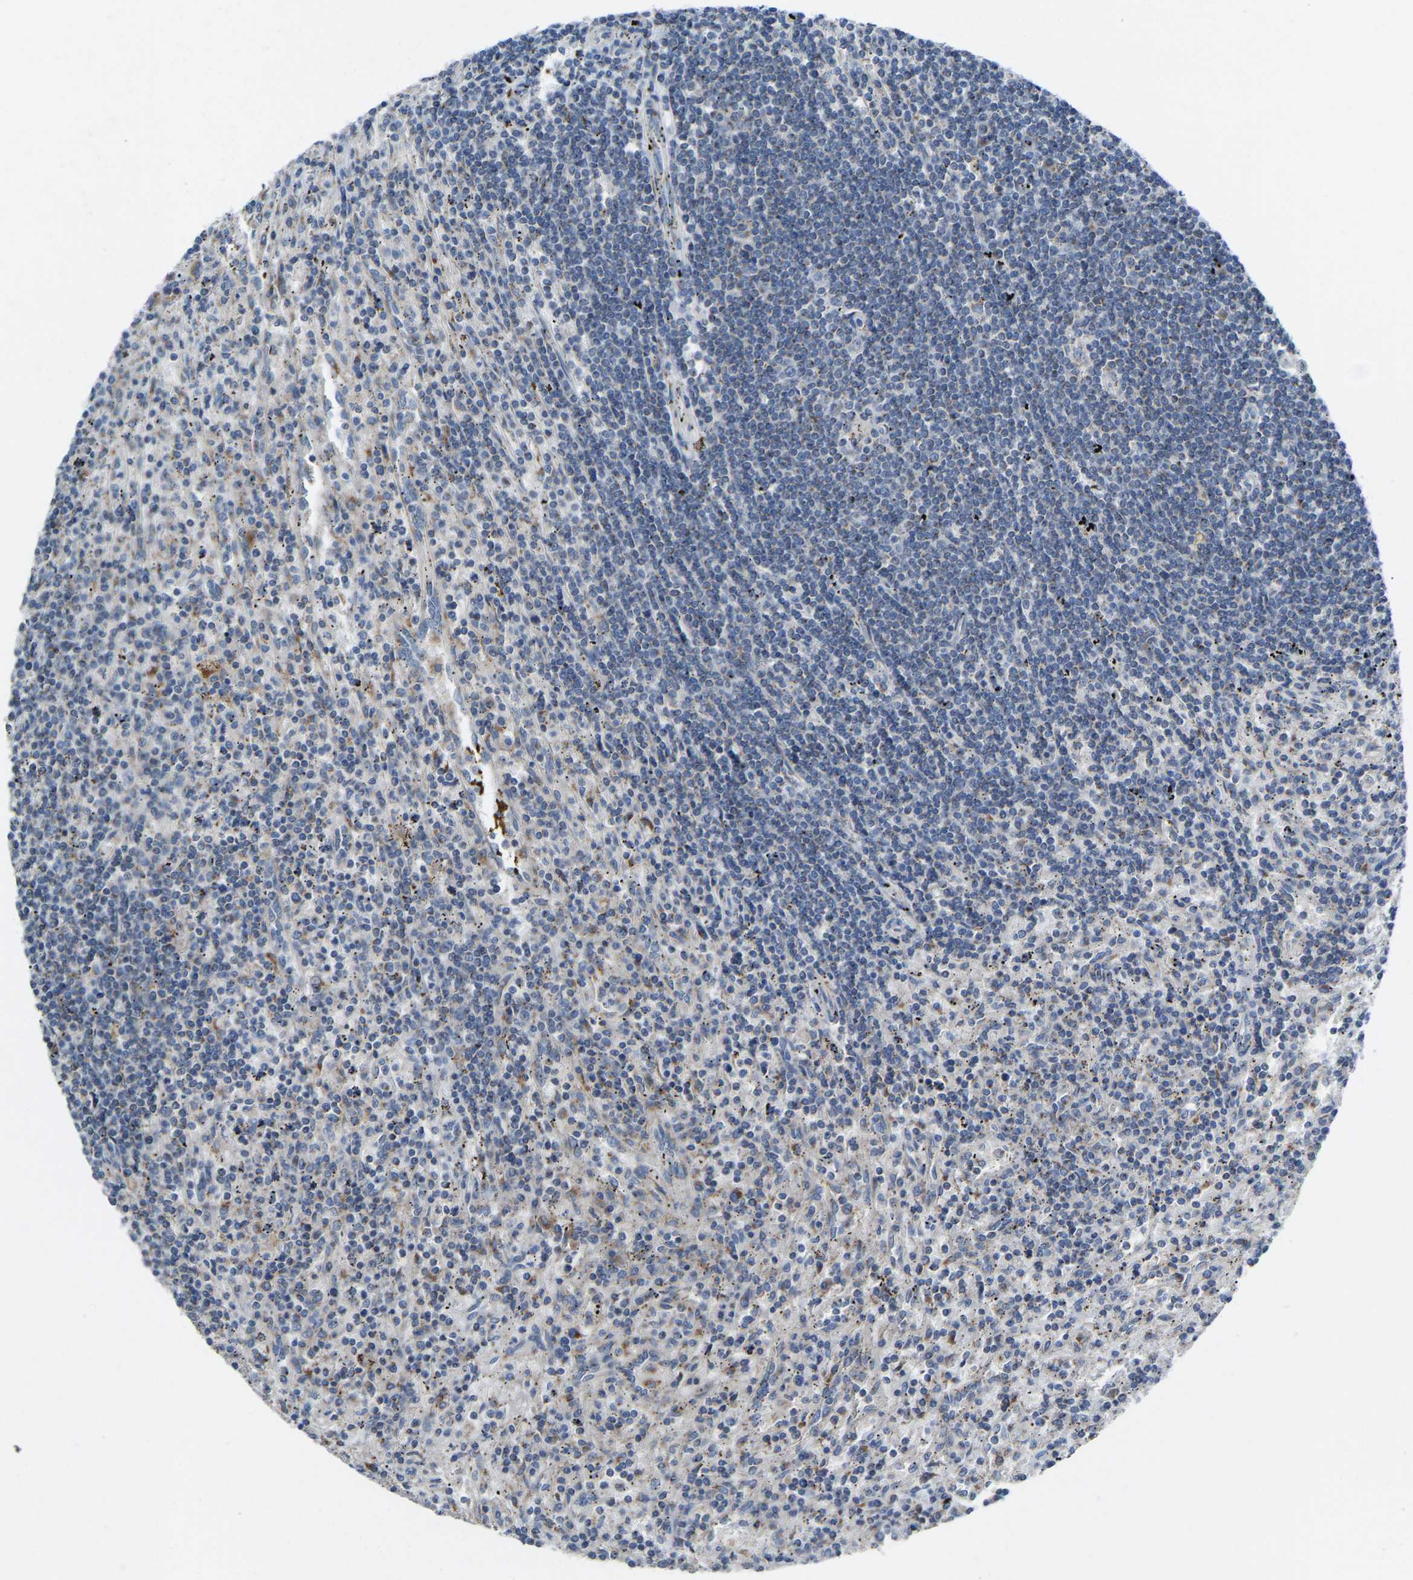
{"staining": {"intensity": "negative", "quantity": "none", "location": "none"}, "tissue": "lymphoma", "cell_type": "Tumor cells", "image_type": "cancer", "snomed": [{"axis": "morphology", "description": "Malignant lymphoma, non-Hodgkin's type, Low grade"}, {"axis": "topography", "description": "Spleen"}], "caption": "Tumor cells are negative for brown protein staining in malignant lymphoma, non-Hodgkin's type (low-grade).", "gene": "CANT1", "patient": {"sex": "male", "age": 76}}